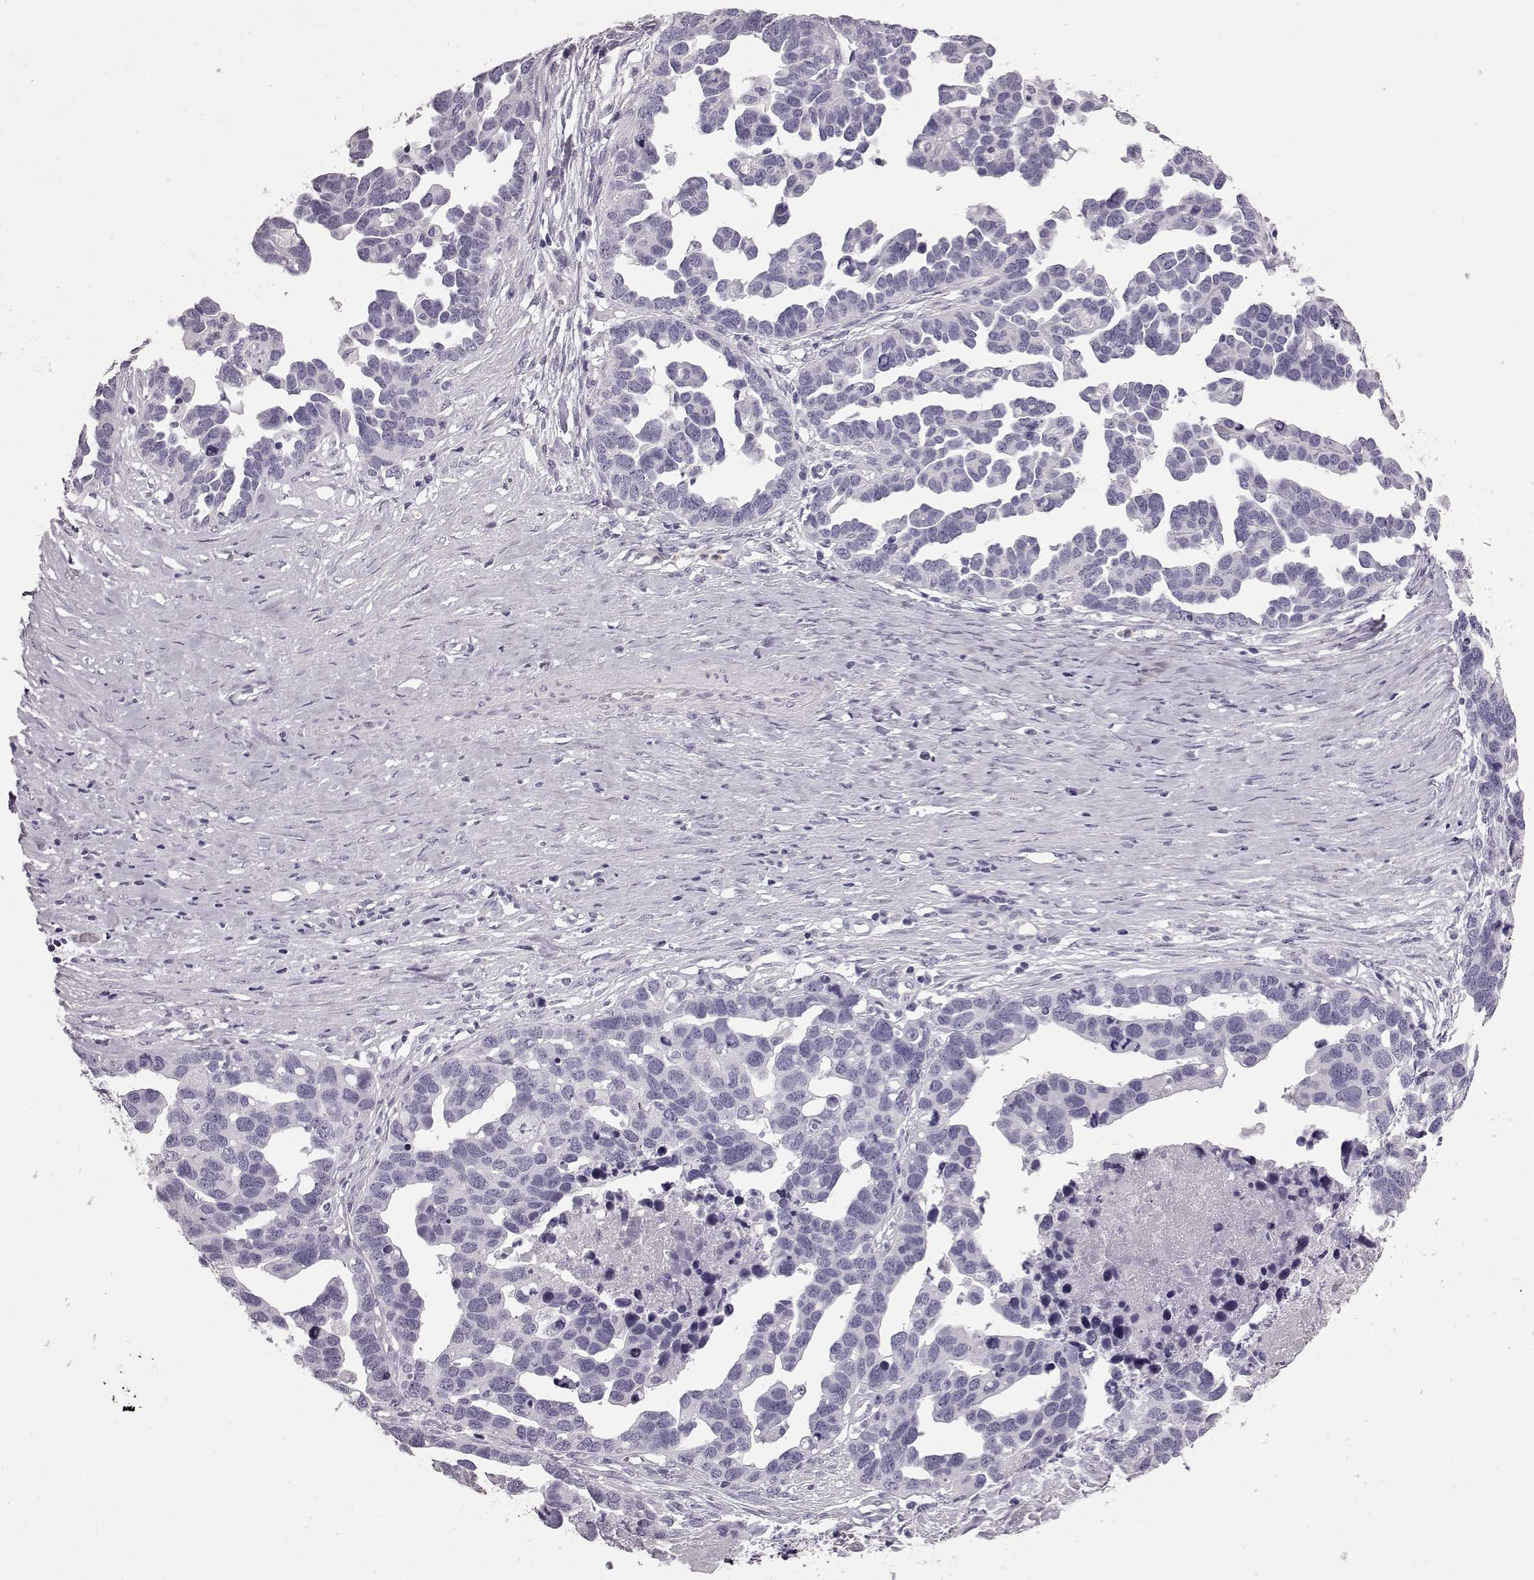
{"staining": {"intensity": "negative", "quantity": "none", "location": "none"}, "tissue": "ovarian cancer", "cell_type": "Tumor cells", "image_type": "cancer", "snomed": [{"axis": "morphology", "description": "Cystadenocarcinoma, serous, NOS"}, {"axis": "topography", "description": "Ovary"}], "caption": "Ovarian cancer (serous cystadenocarcinoma) was stained to show a protein in brown. There is no significant positivity in tumor cells. (Stains: DAB (3,3'-diaminobenzidine) IHC with hematoxylin counter stain, Microscopy: brightfield microscopy at high magnification).", "gene": "FUT4", "patient": {"sex": "female", "age": 54}}